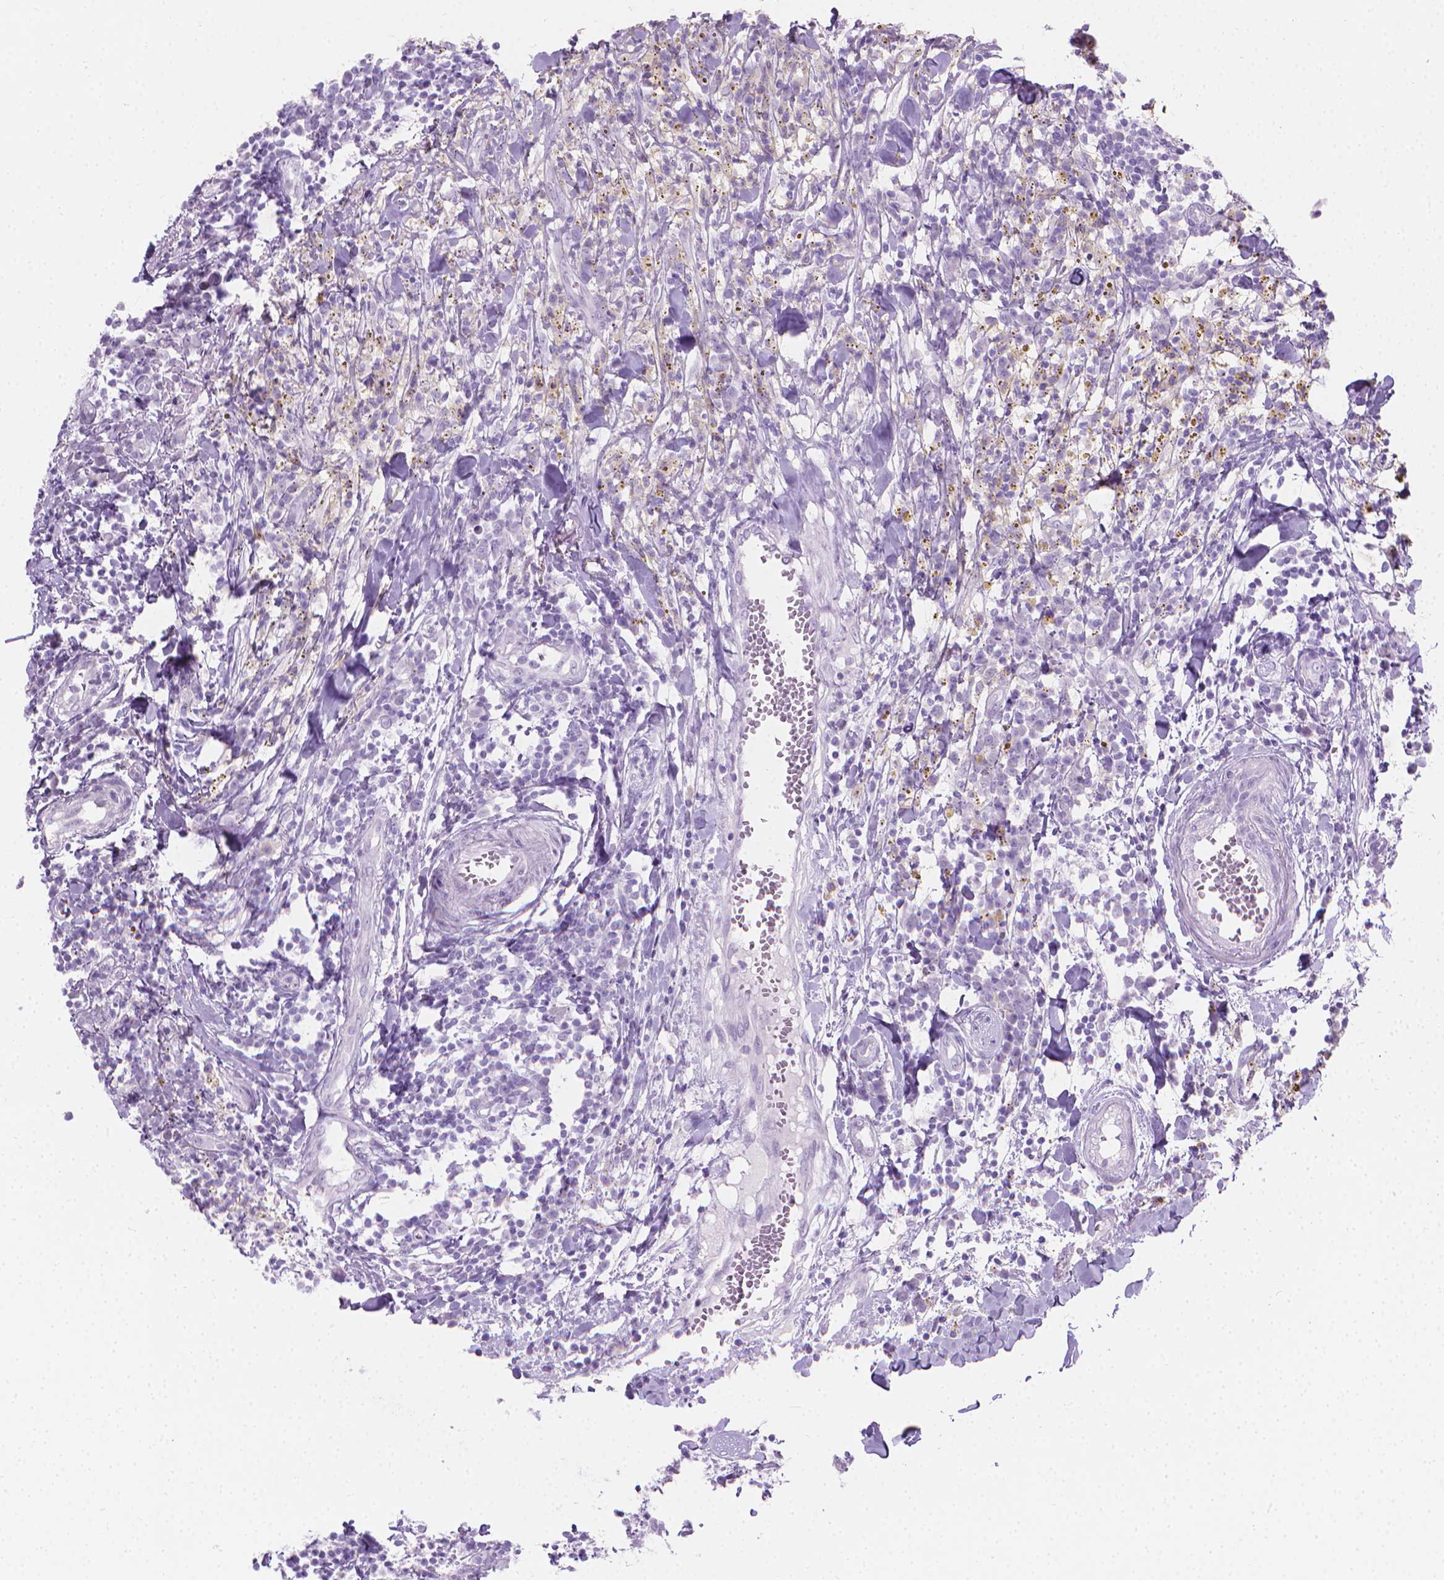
{"staining": {"intensity": "negative", "quantity": "none", "location": "none"}, "tissue": "breast cancer", "cell_type": "Tumor cells", "image_type": "cancer", "snomed": [{"axis": "morphology", "description": "Duct carcinoma"}, {"axis": "topography", "description": "Breast"}], "caption": "The image displays no significant staining in tumor cells of breast cancer (invasive ductal carcinoma).", "gene": "CFAP52", "patient": {"sex": "female", "age": 30}}